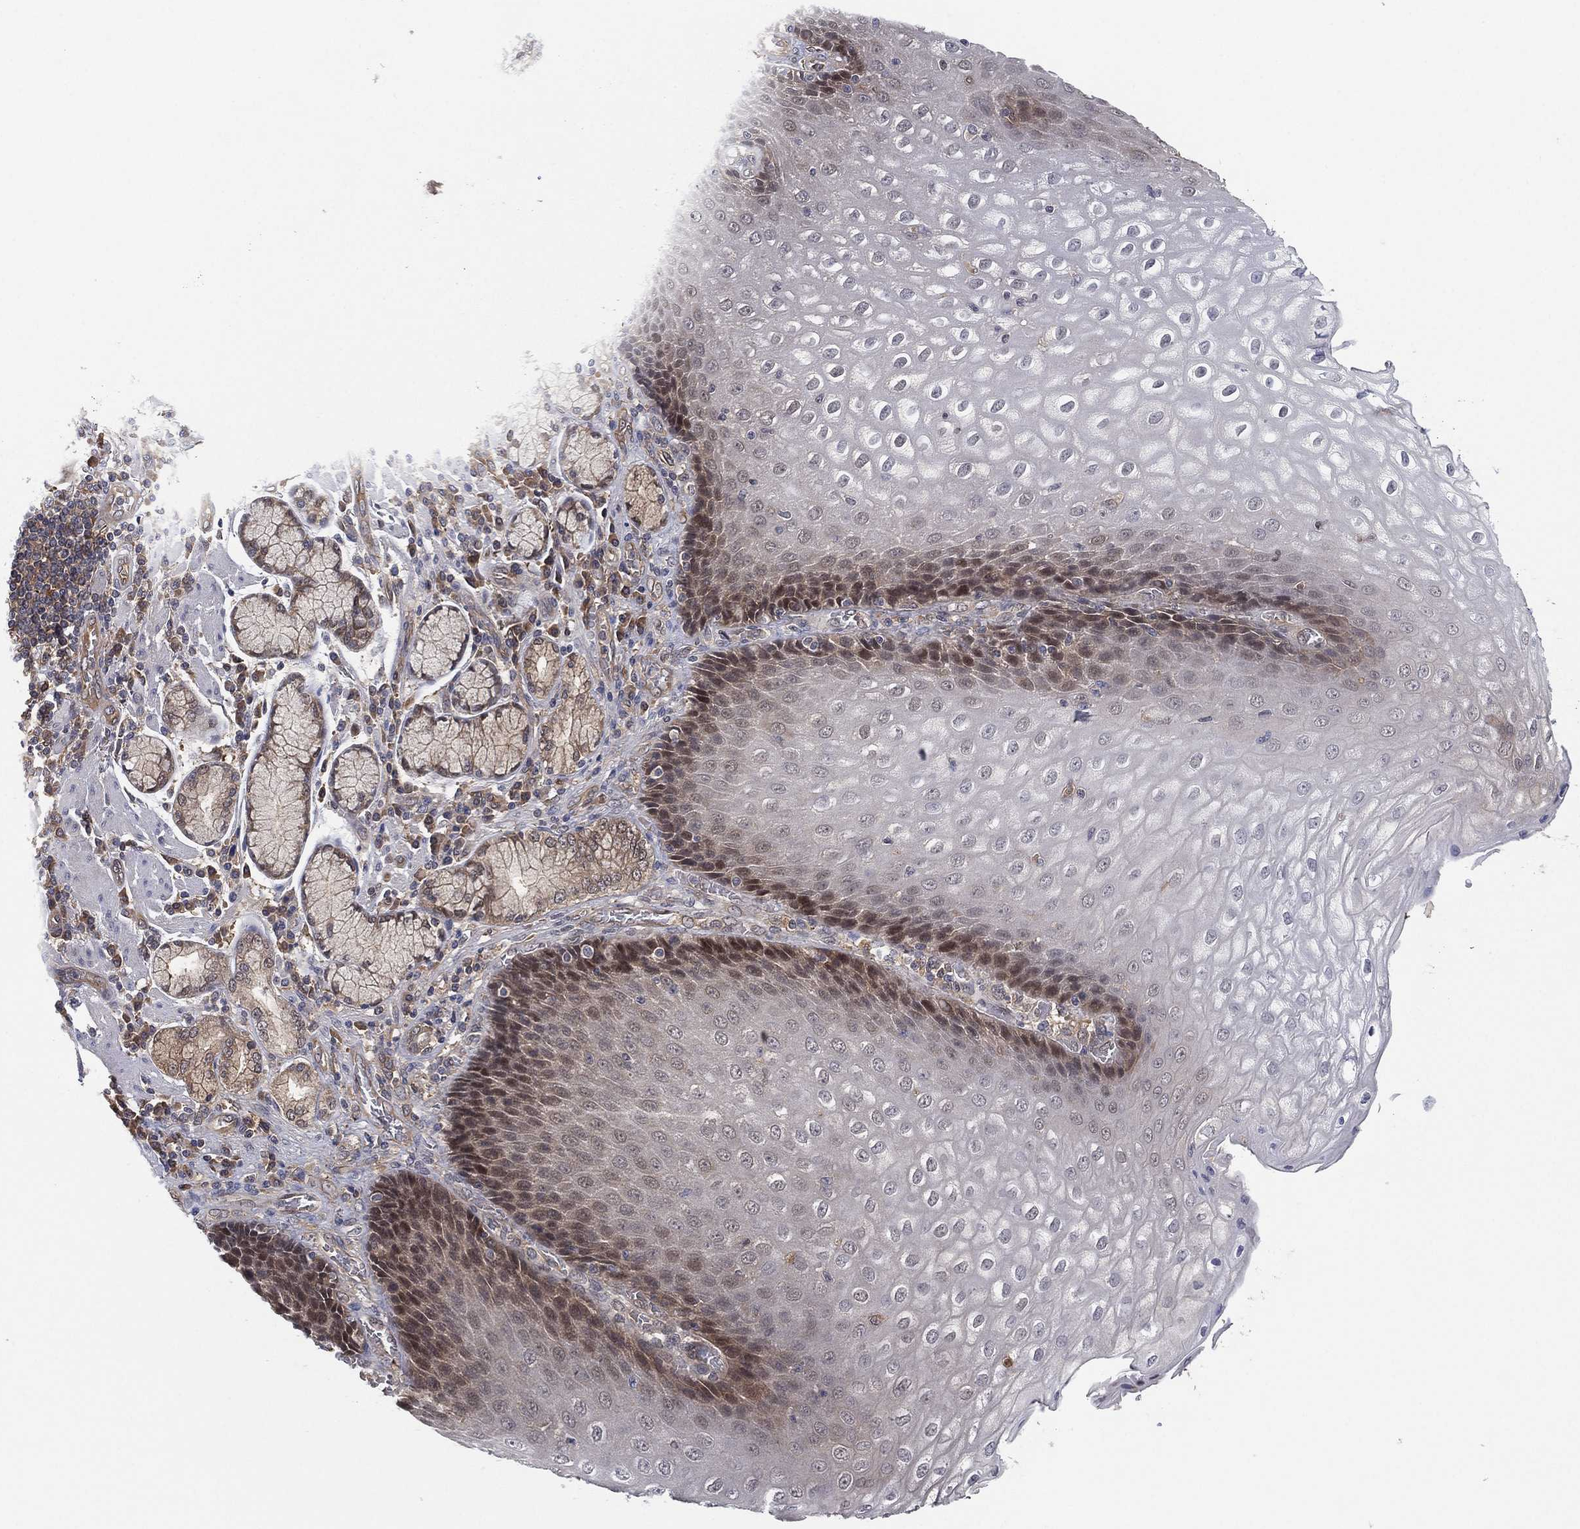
{"staining": {"intensity": "strong", "quantity": "<25%", "location": "cytoplasmic/membranous"}, "tissue": "esophagus", "cell_type": "Squamous epithelial cells", "image_type": "normal", "snomed": [{"axis": "morphology", "description": "Normal tissue, NOS"}, {"axis": "topography", "description": "Esophagus"}], "caption": "High-power microscopy captured an immunohistochemistry micrograph of normal esophagus, revealing strong cytoplasmic/membranous expression in approximately <25% of squamous epithelial cells.", "gene": "PSMG4", "patient": {"sex": "male", "age": 57}}